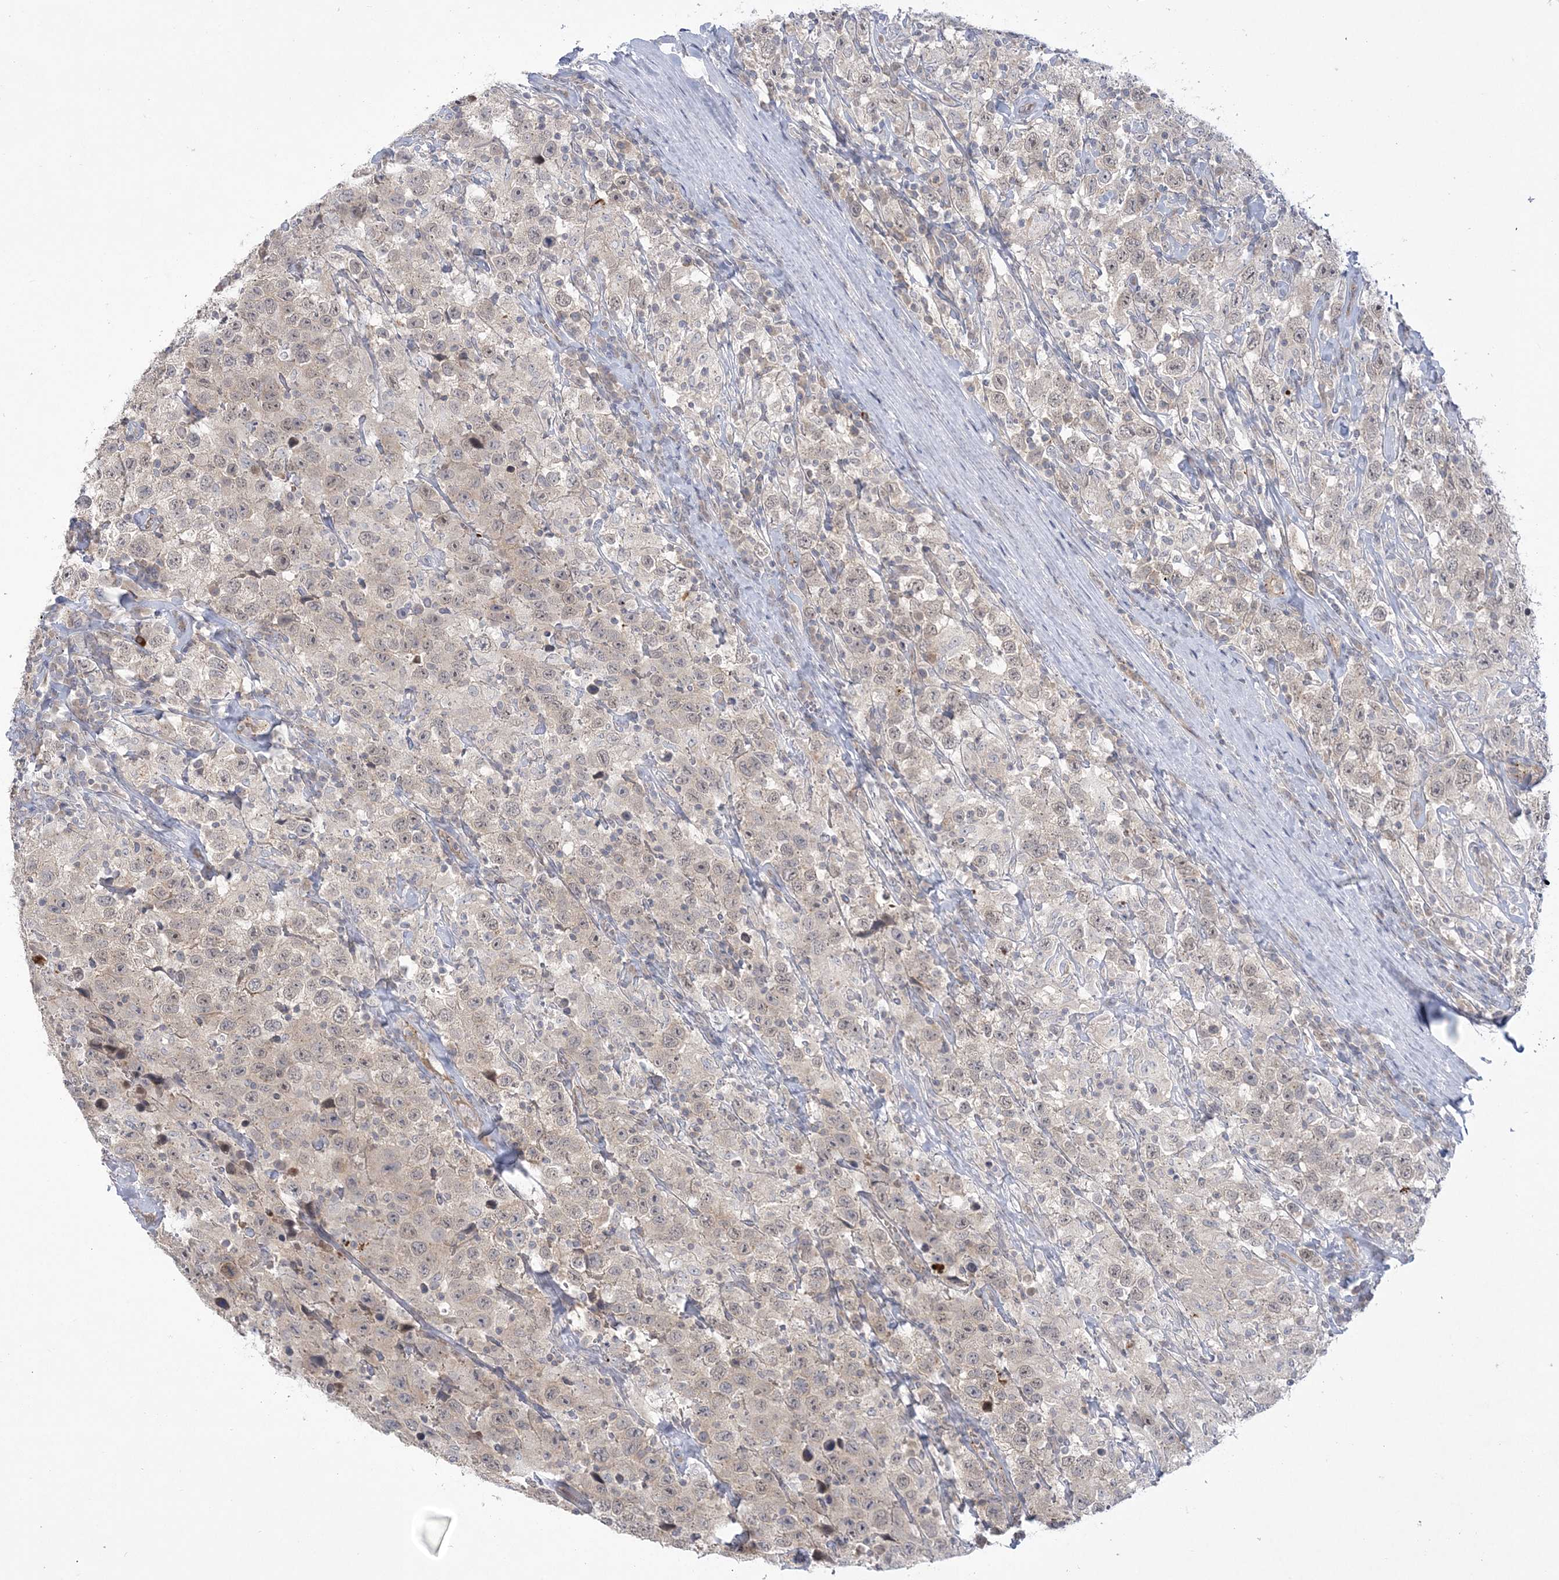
{"staining": {"intensity": "weak", "quantity": "<25%", "location": "cytoplasmic/membranous"}, "tissue": "testis cancer", "cell_type": "Tumor cells", "image_type": "cancer", "snomed": [{"axis": "morphology", "description": "Seminoma, NOS"}, {"axis": "topography", "description": "Testis"}], "caption": "There is no significant expression in tumor cells of seminoma (testis).", "gene": "ADAMTS12", "patient": {"sex": "male", "age": 41}}